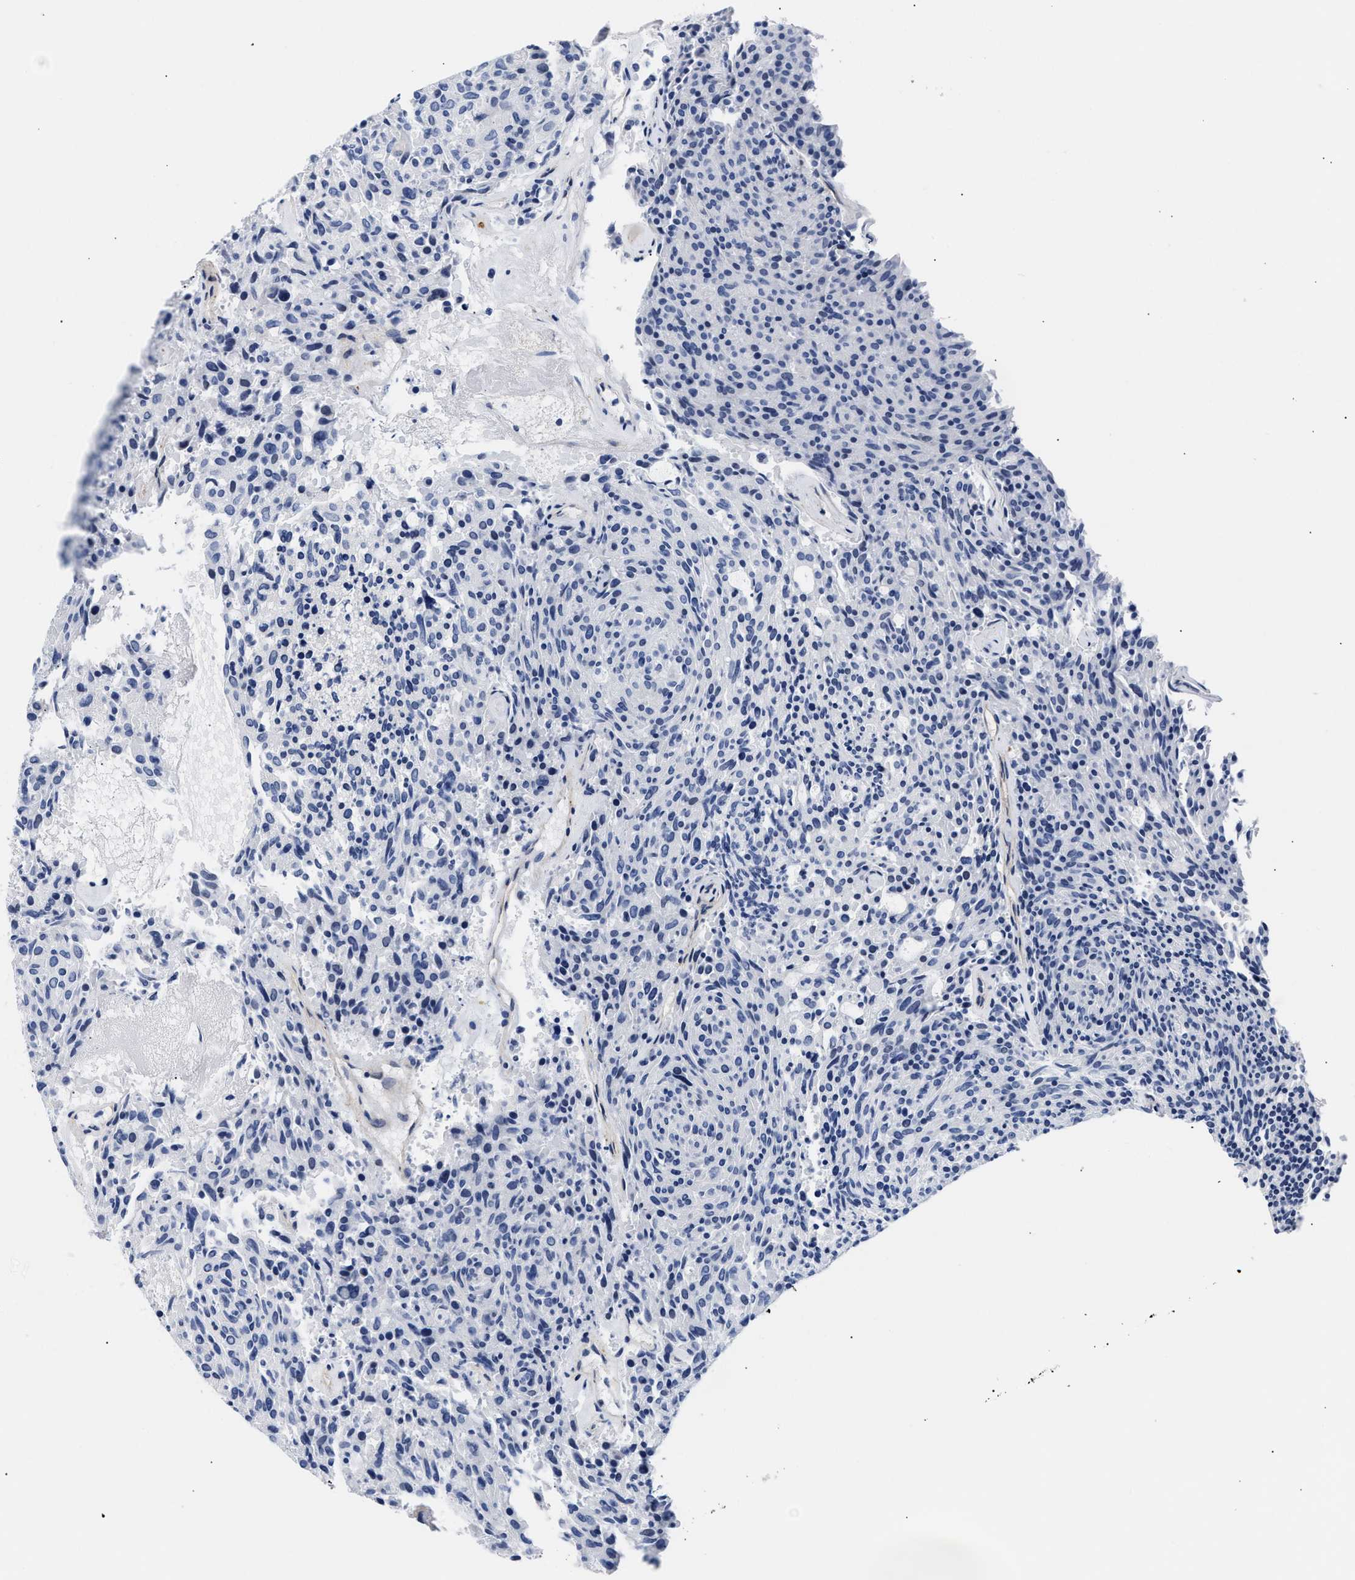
{"staining": {"intensity": "negative", "quantity": "none", "location": "none"}, "tissue": "carcinoid", "cell_type": "Tumor cells", "image_type": "cancer", "snomed": [{"axis": "morphology", "description": "Carcinoid, malignant, NOS"}, {"axis": "topography", "description": "Pancreas"}], "caption": "The histopathology image exhibits no staining of tumor cells in malignant carcinoid.", "gene": "TRIM29", "patient": {"sex": "female", "age": 54}}